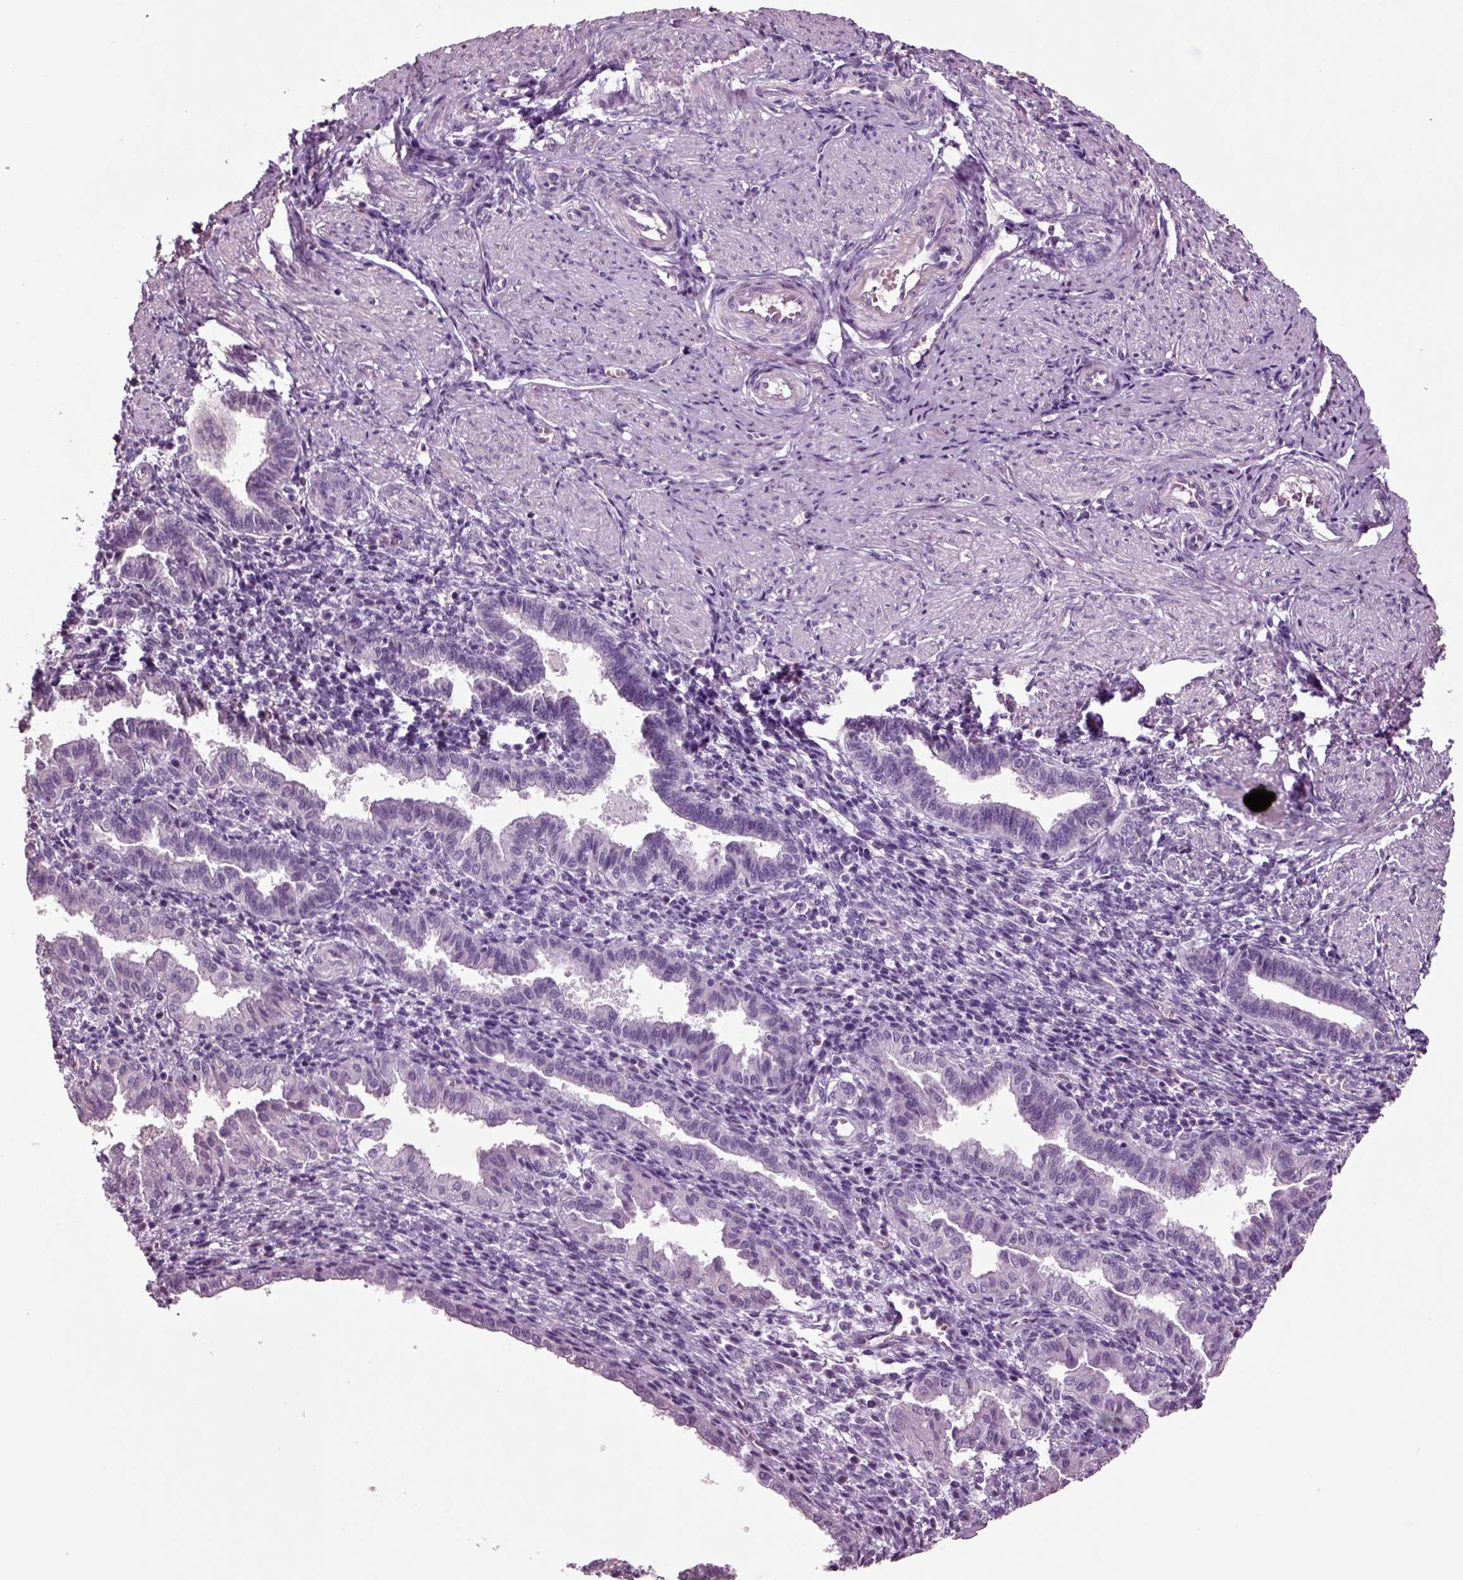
{"staining": {"intensity": "negative", "quantity": "none", "location": "none"}, "tissue": "endometrium", "cell_type": "Cells in endometrial stroma", "image_type": "normal", "snomed": [{"axis": "morphology", "description": "Normal tissue, NOS"}, {"axis": "topography", "description": "Endometrium"}], "caption": "Endometrium was stained to show a protein in brown. There is no significant positivity in cells in endometrial stroma. (DAB immunohistochemistry (IHC), high magnification).", "gene": "CHGB", "patient": {"sex": "female", "age": 37}}